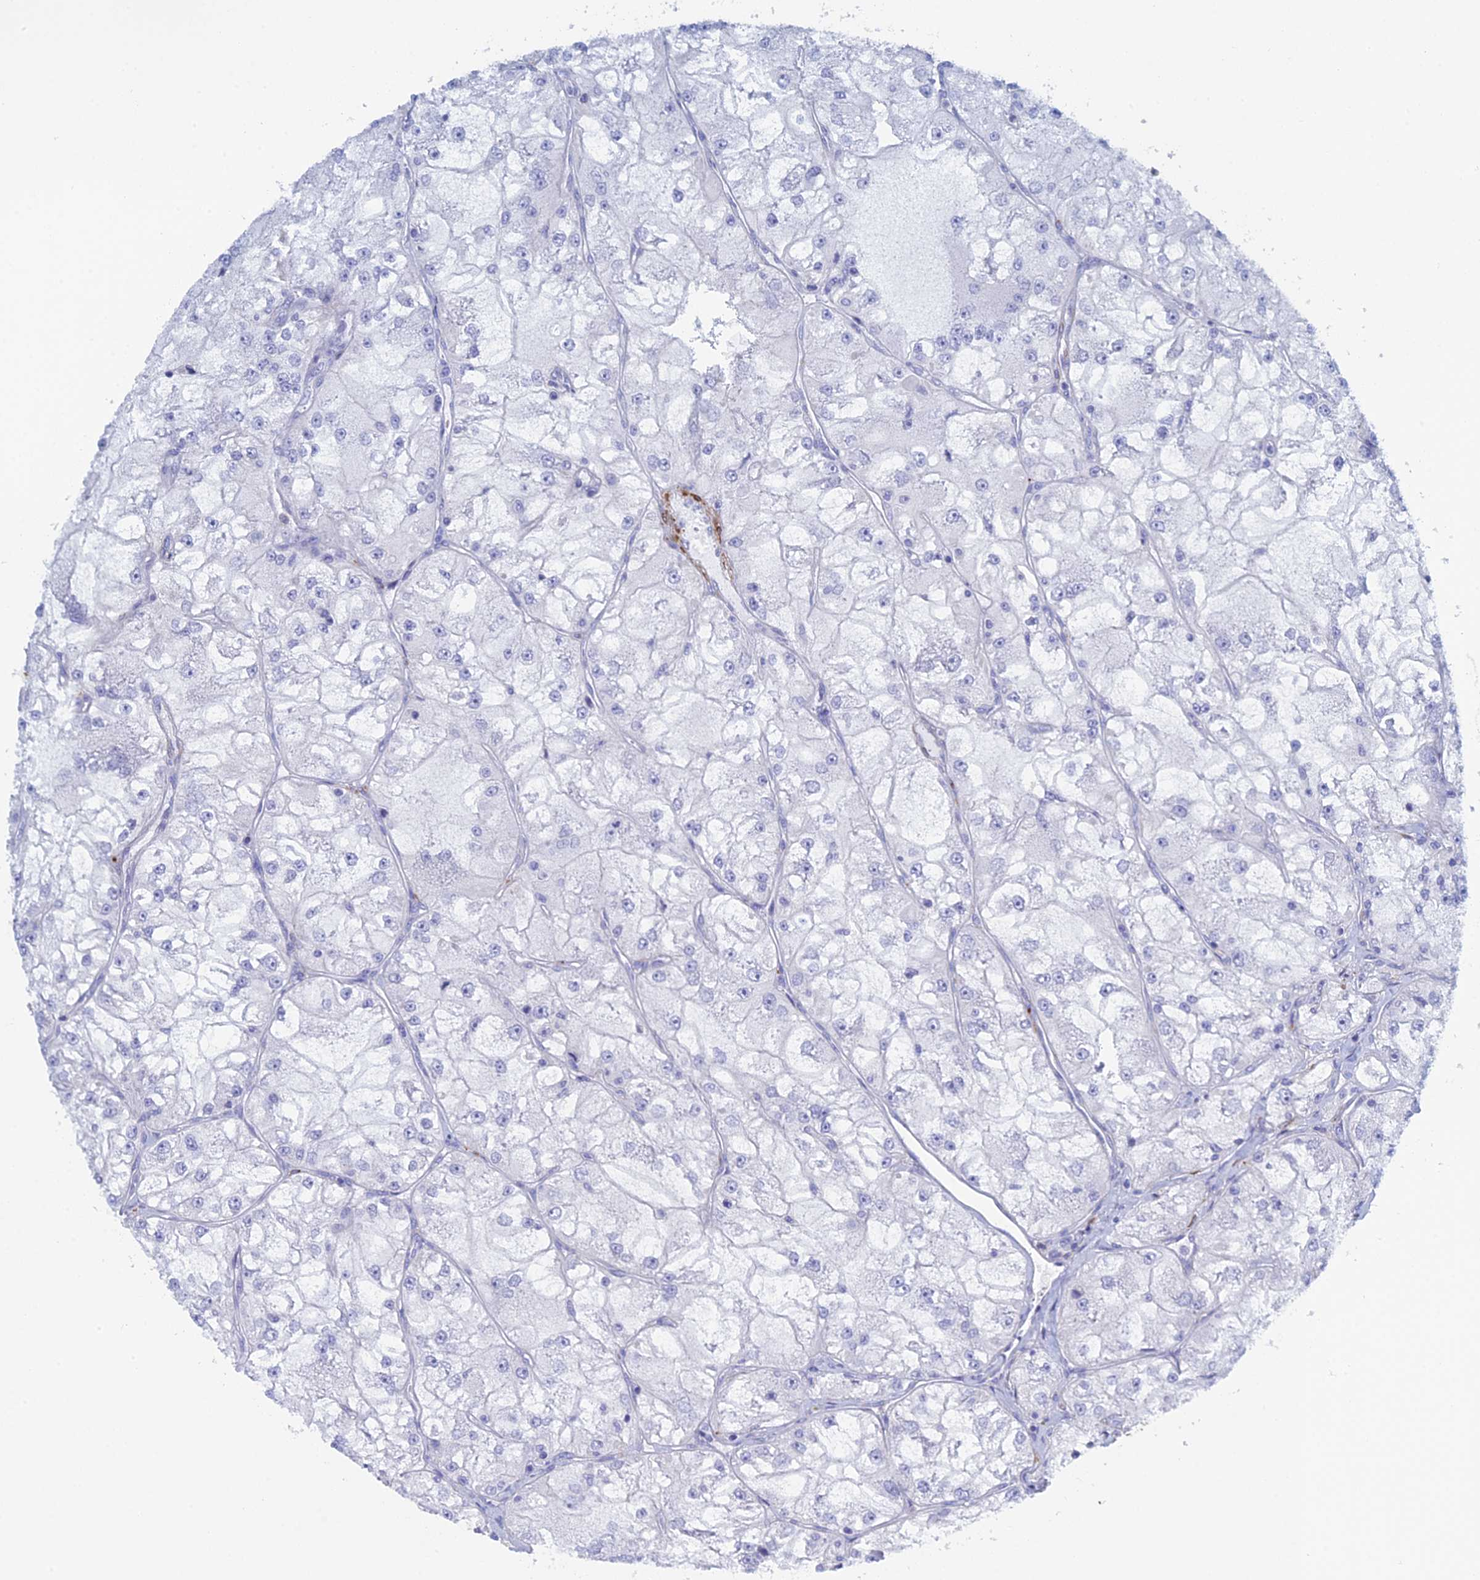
{"staining": {"intensity": "negative", "quantity": "none", "location": "none"}, "tissue": "renal cancer", "cell_type": "Tumor cells", "image_type": "cancer", "snomed": [{"axis": "morphology", "description": "Adenocarcinoma, NOS"}, {"axis": "topography", "description": "Kidney"}], "caption": "Renal adenocarcinoma was stained to show a protein in brown. There is no significant staining in tumor cells.", "gene": "PCDHA8", "patient": {"sex": "female", "age": 72}}